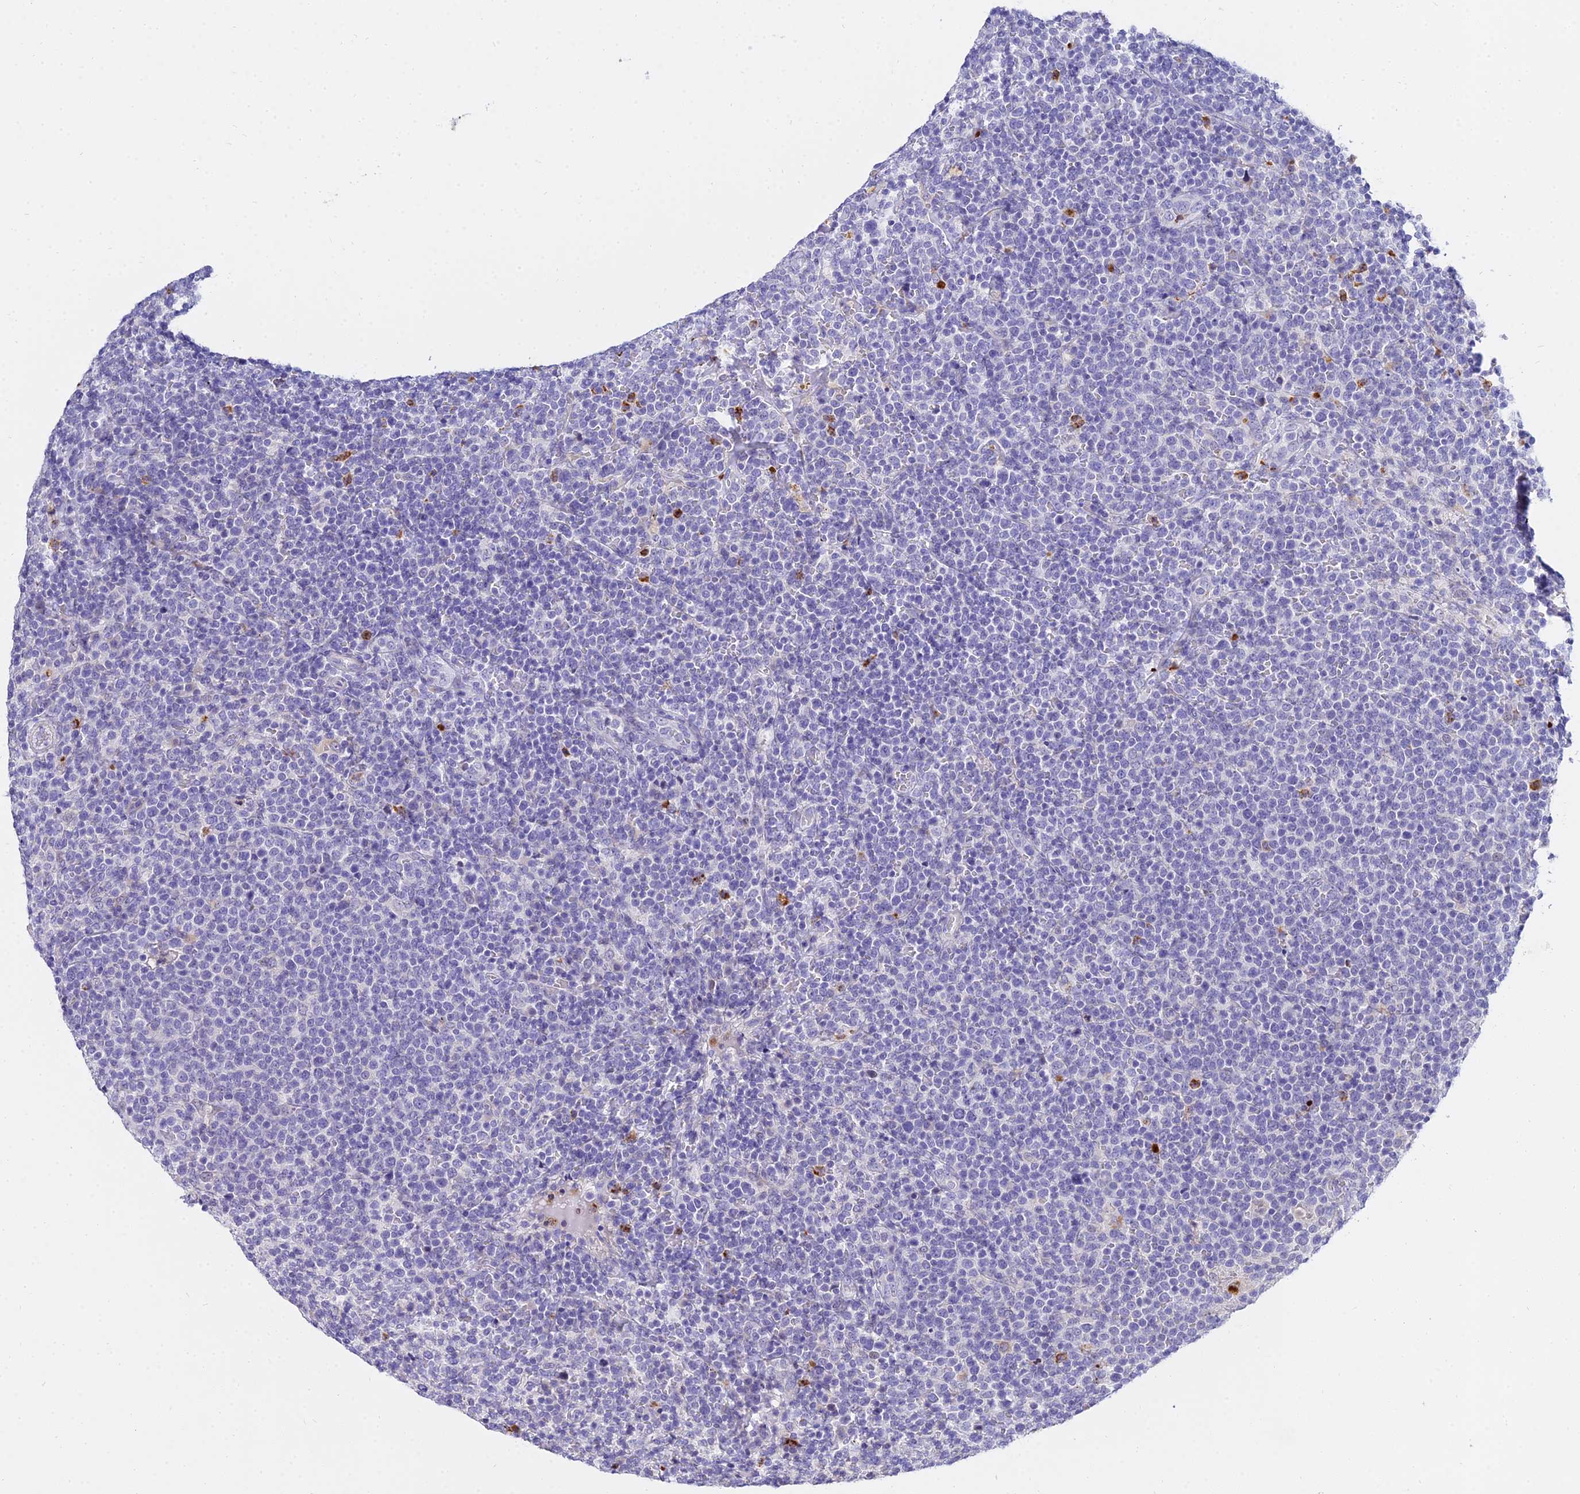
{"staining": {"intensity": "negative", "quantity": "none", "location": "none"}, "tissue": "lymphoma", "cell_type": "Tumor cells", "image_type": "cancer", "snomed": [{"axis": "morphology", "description": "Malignant lymphoma, non-Hodgkin's type, High grade"}, {"axis": "topography", "description": "Lymph node"}], "caption": "Immunohistochemistry (IHC) histopathology image of high-grade malignant lymphoma, non-Hodgkin's type stained for a protein (brown), which displays no staining in tumor cells.", "gene": "VWC2L", "patient": {"sex": "male", "age": 61}}